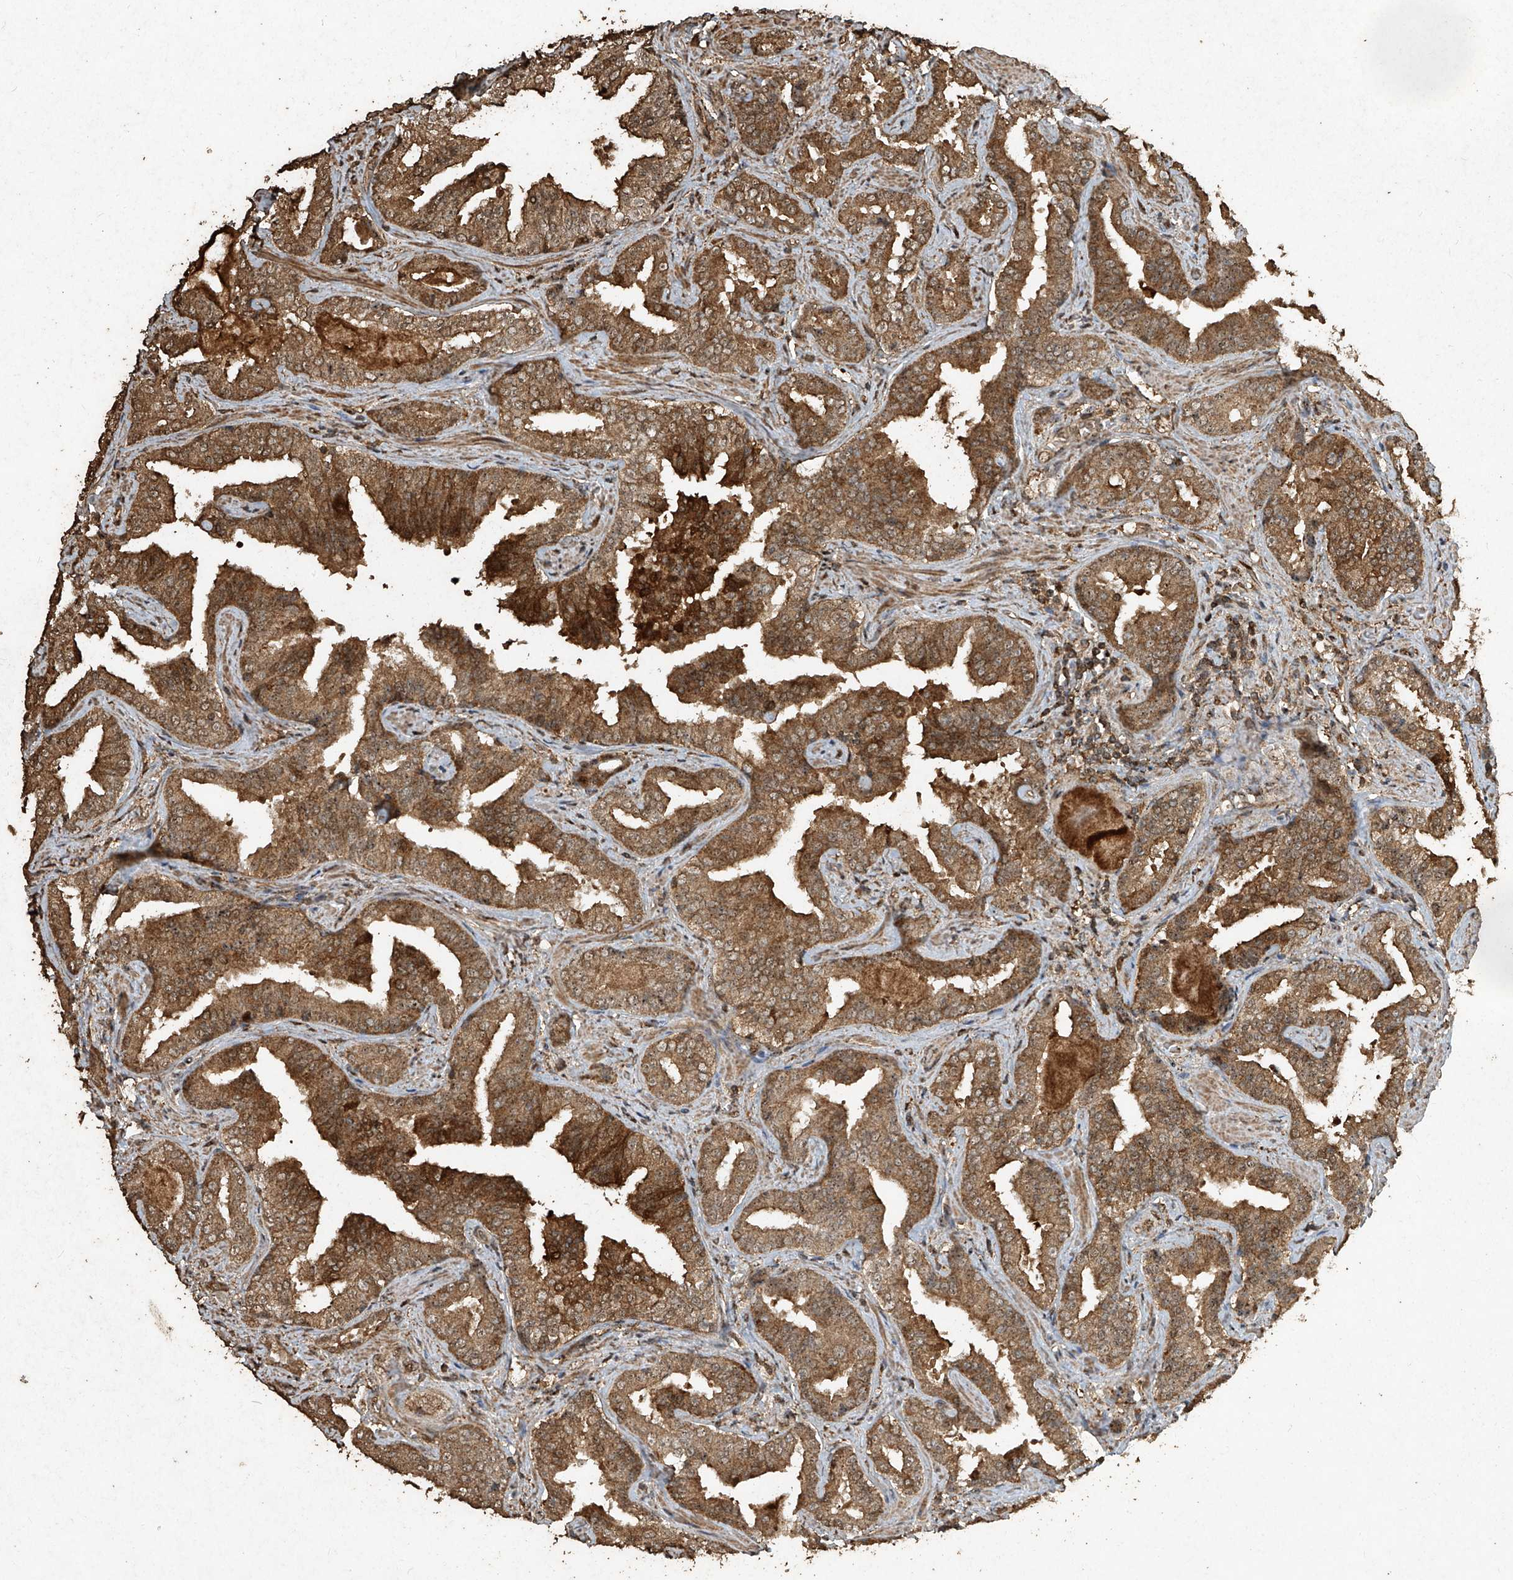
{"staining": {"intensity": "moderate", "quantity": ">75%", "location": "cytoplasmic/membranous"}, "tissue": "prostate cancer", "cell_type": "Tumor cells", "image_type": "cancer", "snomed": [{"axis": "morphology", "description": "Adenocarcinoma, Low grade"}, {"axis": "topography", "description": "Prostate"}], "caption": "Immunohistochemistry (IHC) of prostate cancer exhibits medium levels of moderate cytoplasmic/membranous staining in about >75% of tumor cells. Immunohistochemistry (IHC) stains the protein in brown and the nuclei are stained blue.", "gene": "ERBB3", "patient": {"sex": "male", "age": 60}}